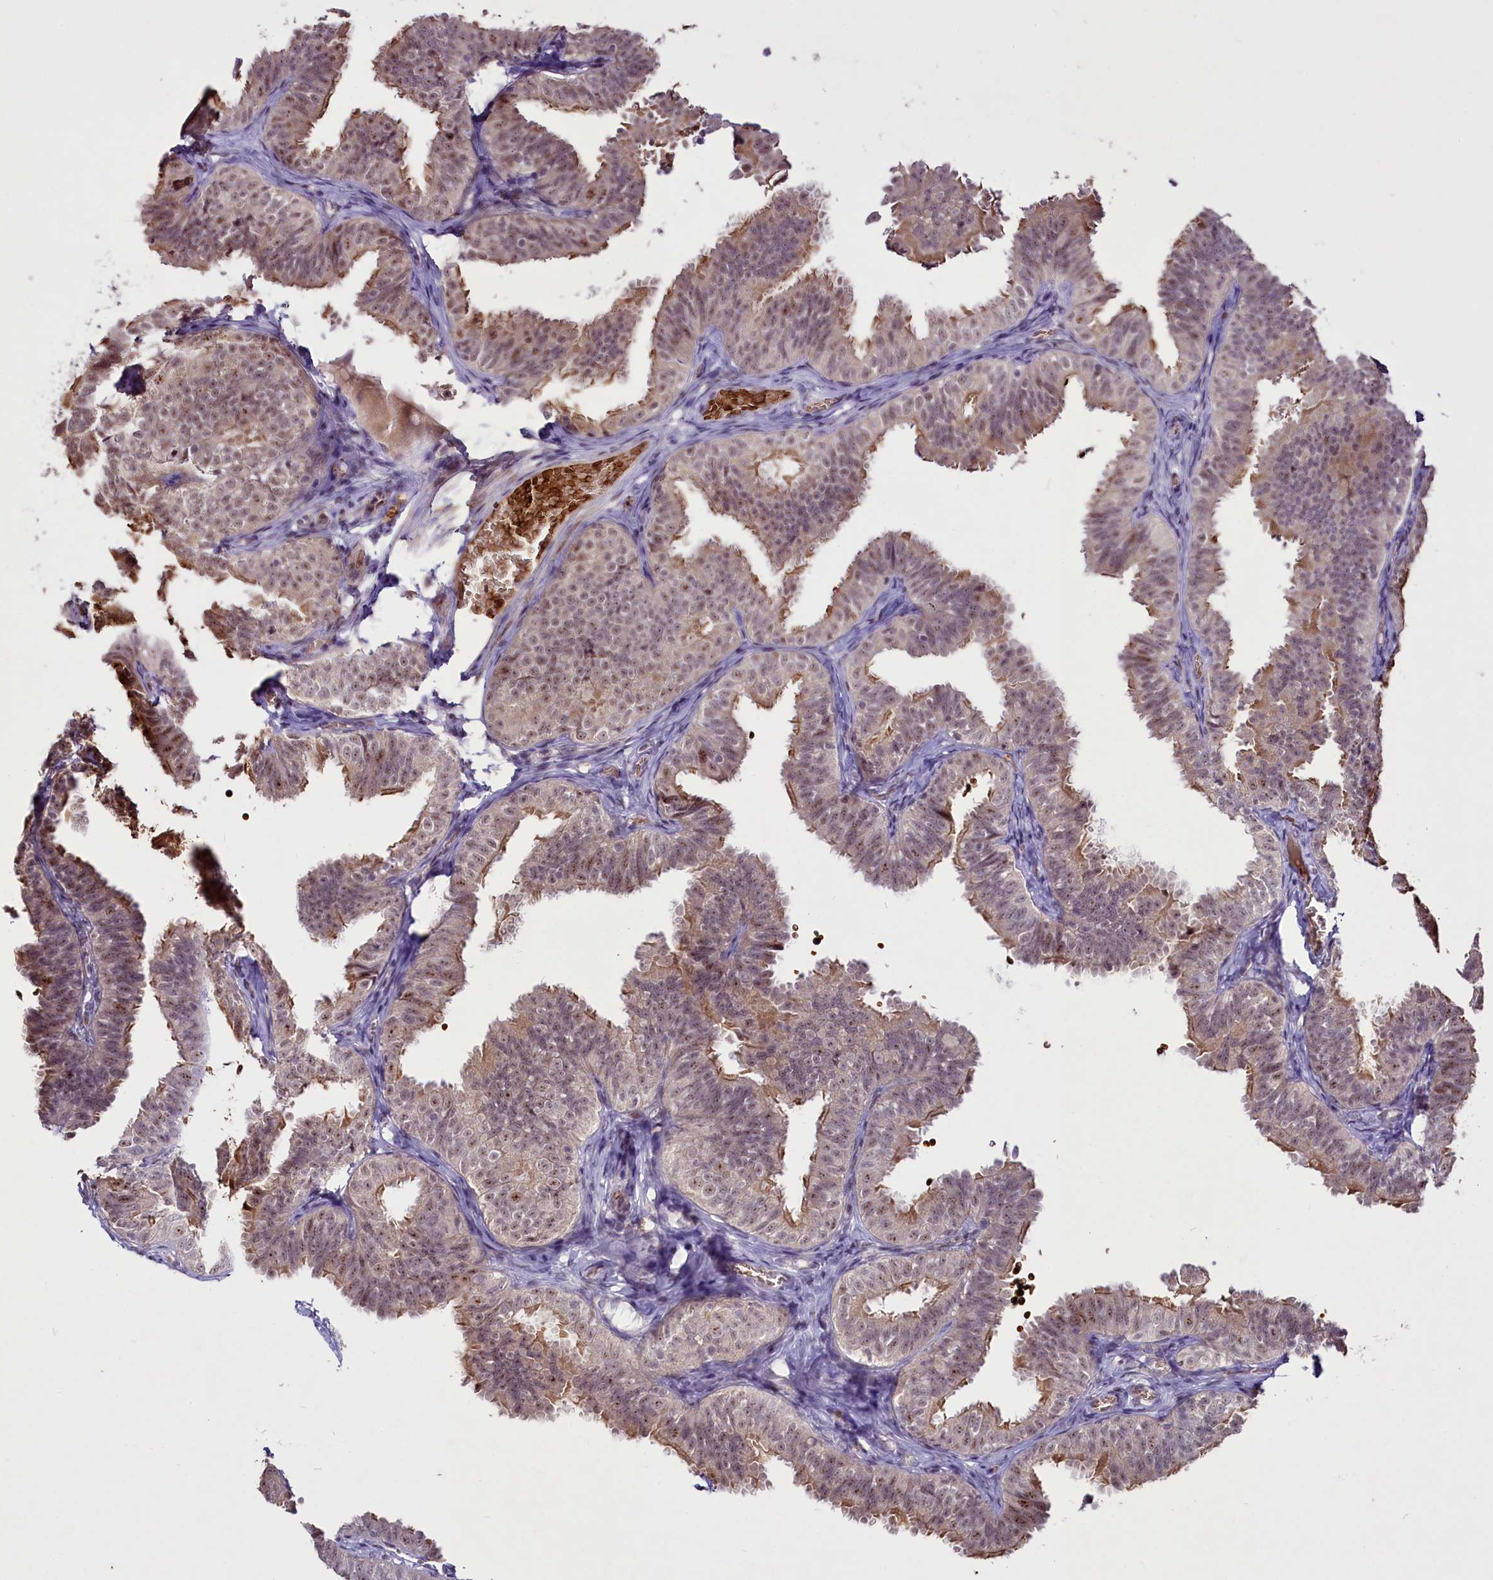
{"staining": {"intensity": "weak", "quantity": "<25%", "location": "cytoplasmic/membranous,nuclear"}, "tissue": "fallopian tube", "cell_type": "Glandular cells", "image_type": "normal", "snomed": [{"axis": "morphology", "description": "Normal tissue, NOS"}, {"axis": "topography", "description": "Fallopian tube"}], "caption": "A high-resolution image shows immunohistochemistry staining of benign fallopian tube, which shows no significant expression in glandular cells. (DAB IHC, high magnification).", "gene": "SUSD3", "patient": {"sex": "female", "age": 35}}